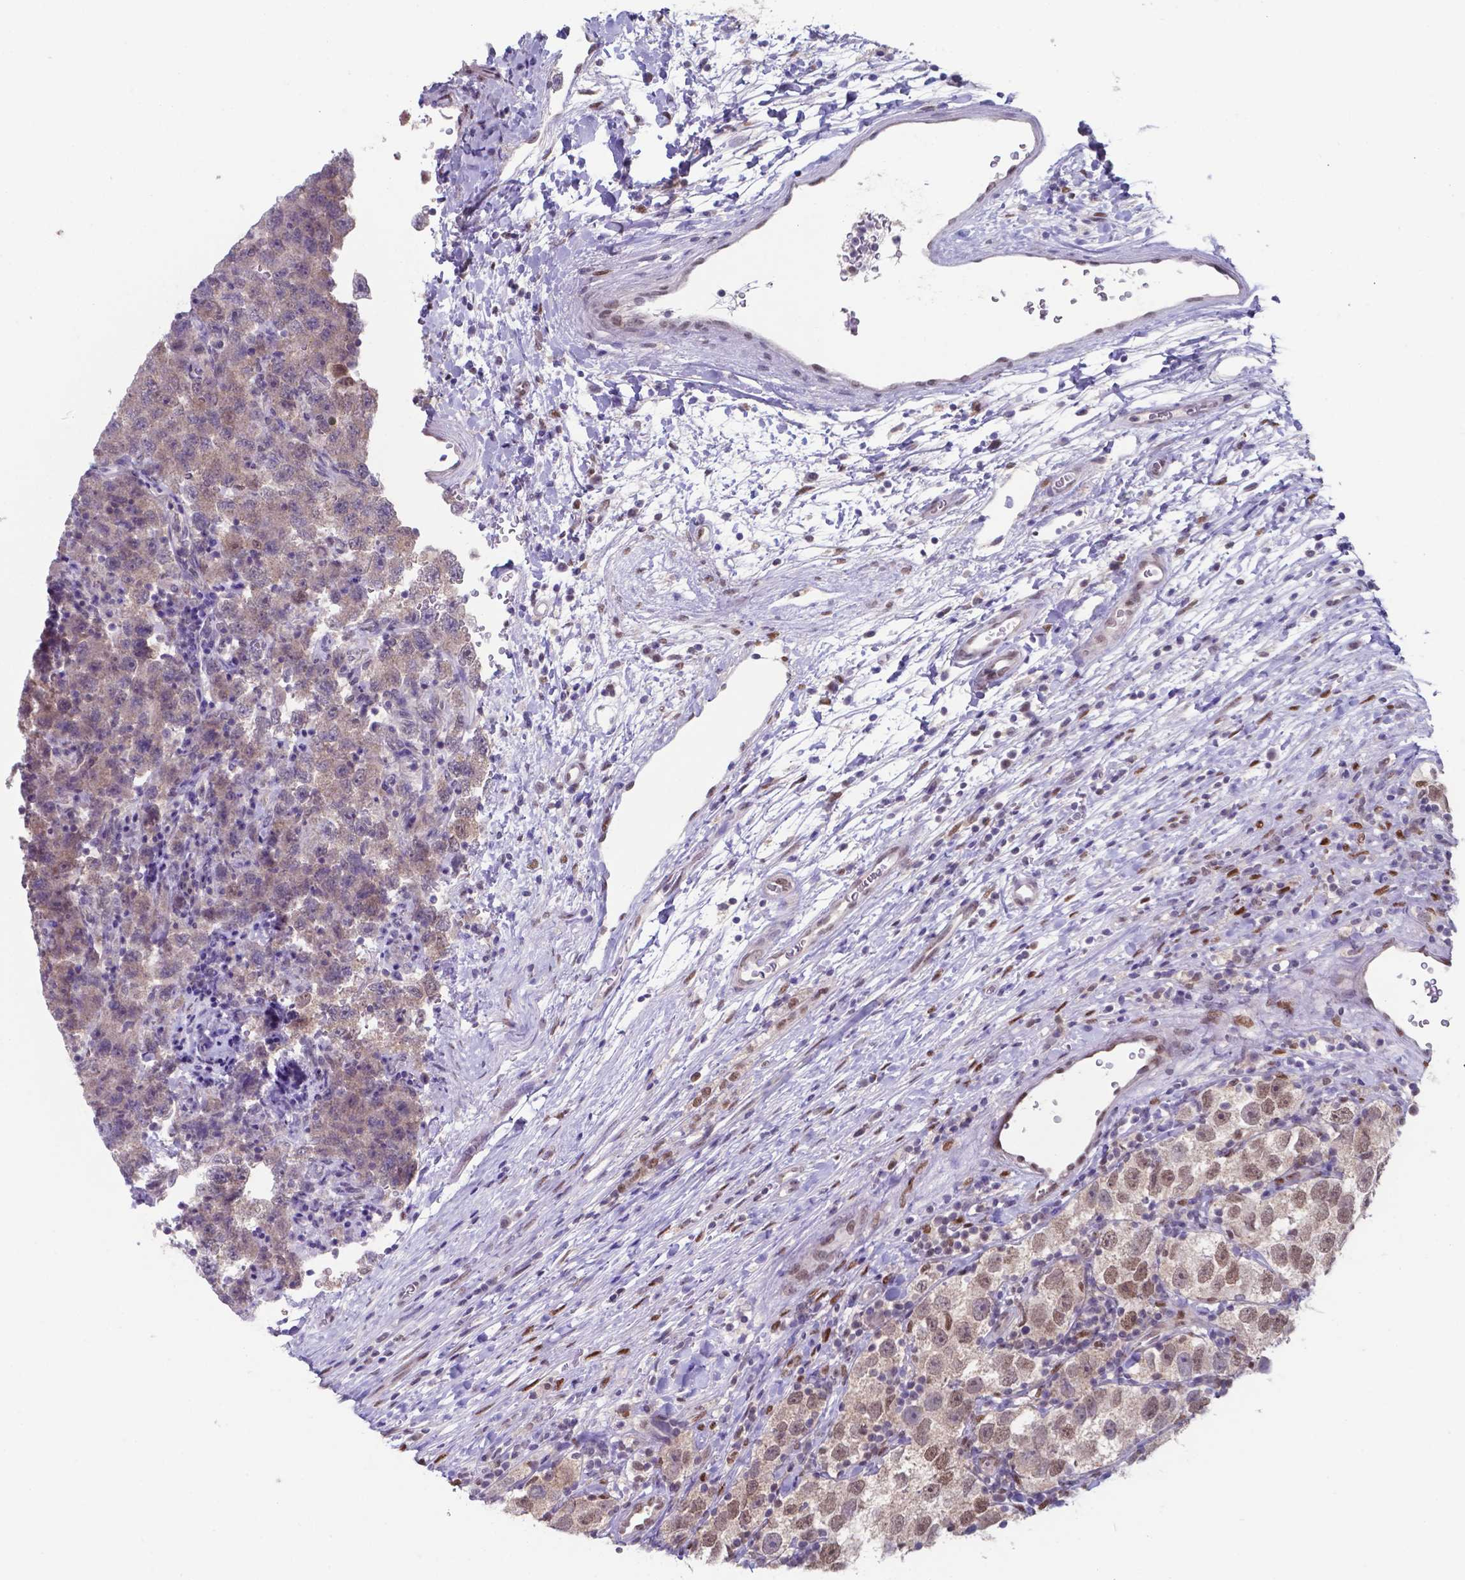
{"staining": {"intensity": "moderate", "quantity": "25%-75%", "location": "nuclear"}, "tissue": "testis cancer", "cell_type": "Tumor cells", "image_type": "cancer", "snomed": [{"axis": "morphology", "description": "Seminoma, NOS"}, {"axis": "topography", "description": "Testis"}], "caption": "High-power microscopy captured an immunohistochemistry micrograph of seminoma (testis), revealing moderate nuclear staining in about 25%-75% of tumor cells.", "gene": "UBE2E2", "patient": {"sex": "male", "age": 26}}